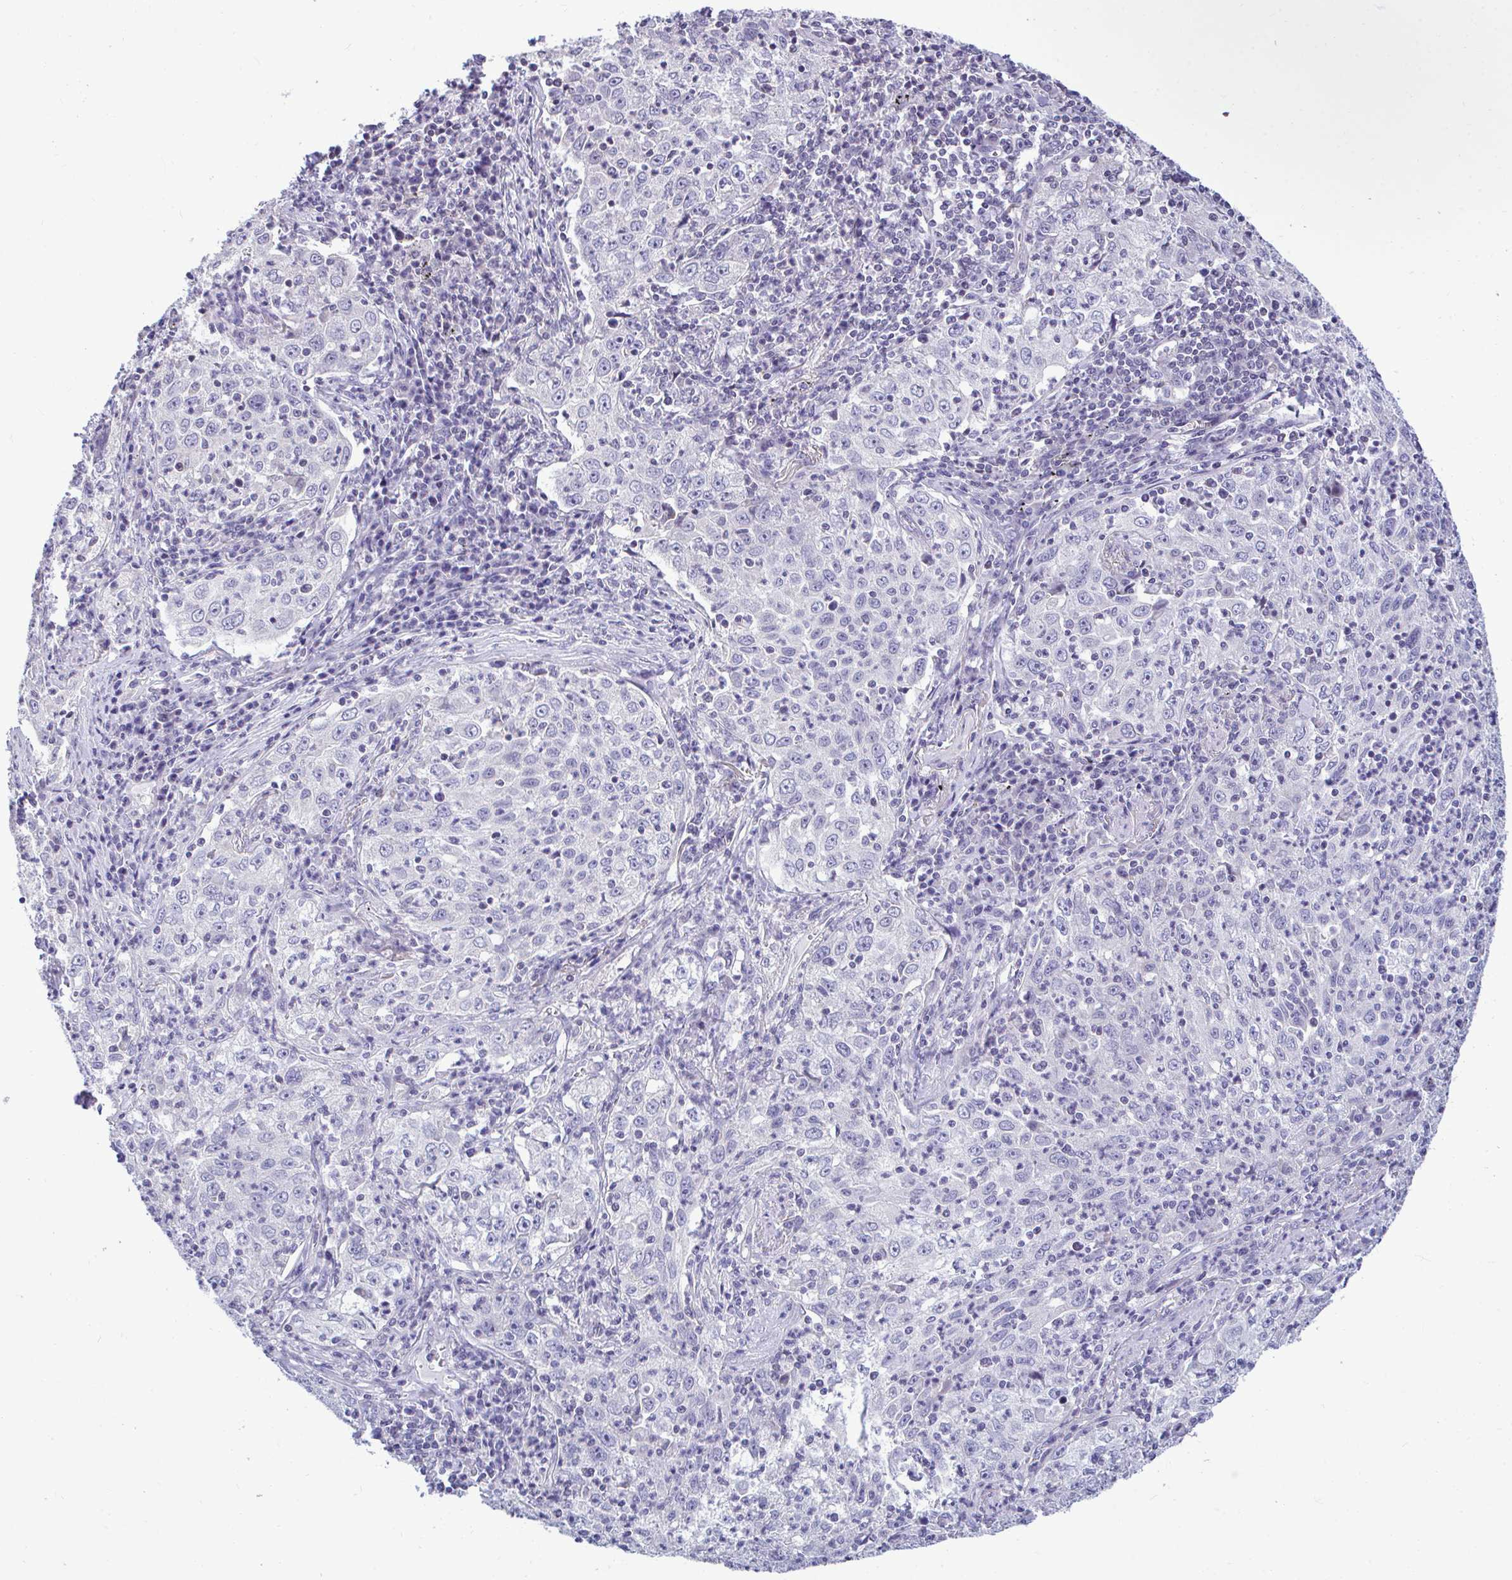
{"staining": {"intensity": "negative", "quantity": "none", "location": "none"}, "tissue": "lung cancer", "cell_type": "Tumor cells", "image_type": "cancer", "snomed": [{"axis": "morphology", "description": "Squamous cell carcinoma, NOS"}, {"axis": "topography", "description": "Lung"}], "caption": "The IHC micrograph has no significant positivity in tumor cells of lung cancer (squamous cell carcinoma) tissue.", "gene": "PIGK", "patient": {"sex": "male", "age": 71}}